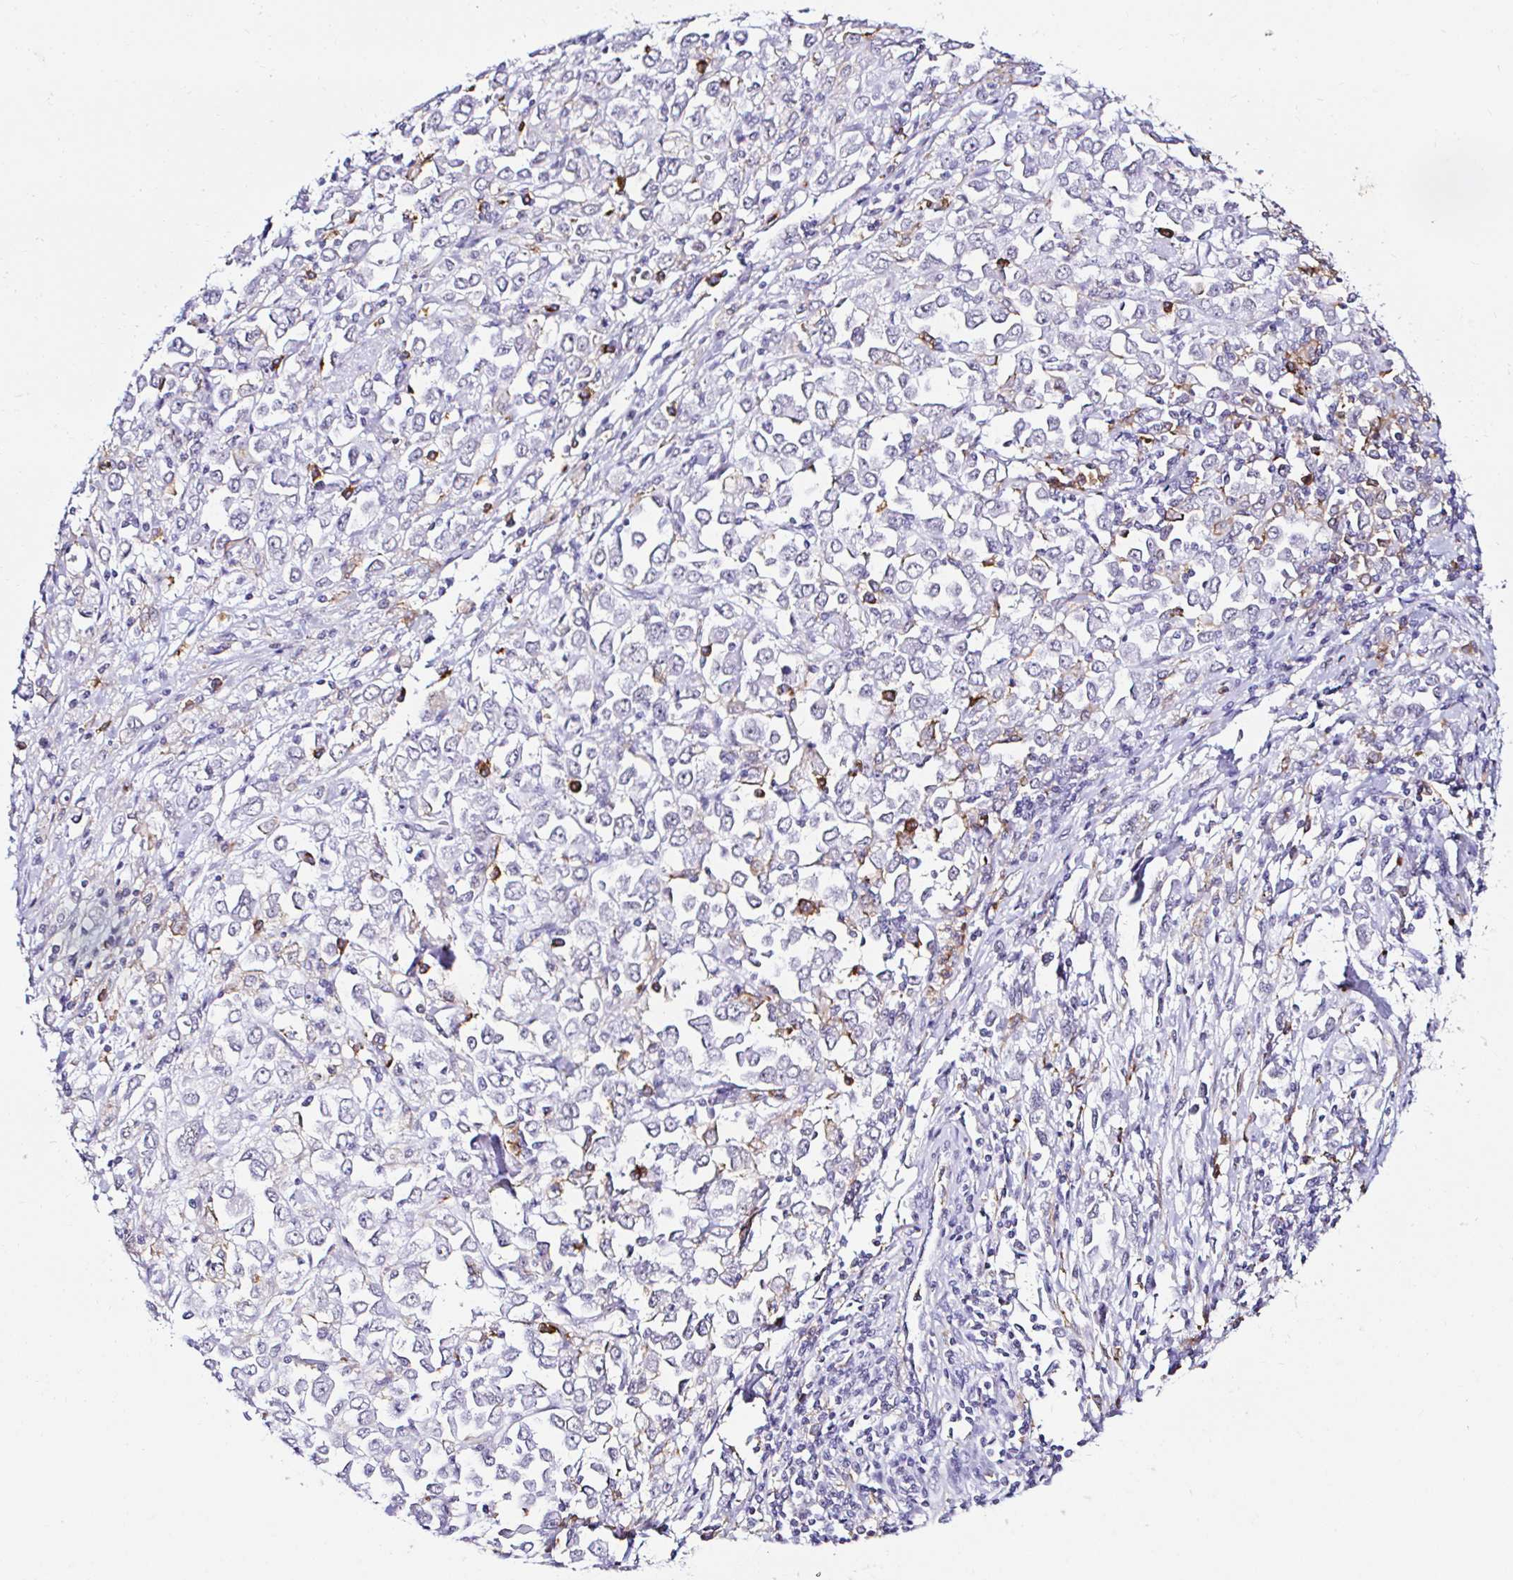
{"staining": {"intensity": "negative", "quantity": "none", "location": "none"}, "tissue": "stomach cancer", "cell_type": "Tumor cells", "image_type": "cancer", "snomed": [{"axis": "morphology", "description": "Adenocarcinoma, NOS"}, {"axis": "topography", "description": "Stomach, upper"}], "caption": "This is an IHC photomicrograph of human stomach cancer (adenocarcinoma). There is no staining in tumor cells.", "gene": "CYBB", "patient": {"sex": "male", "age": 70}}